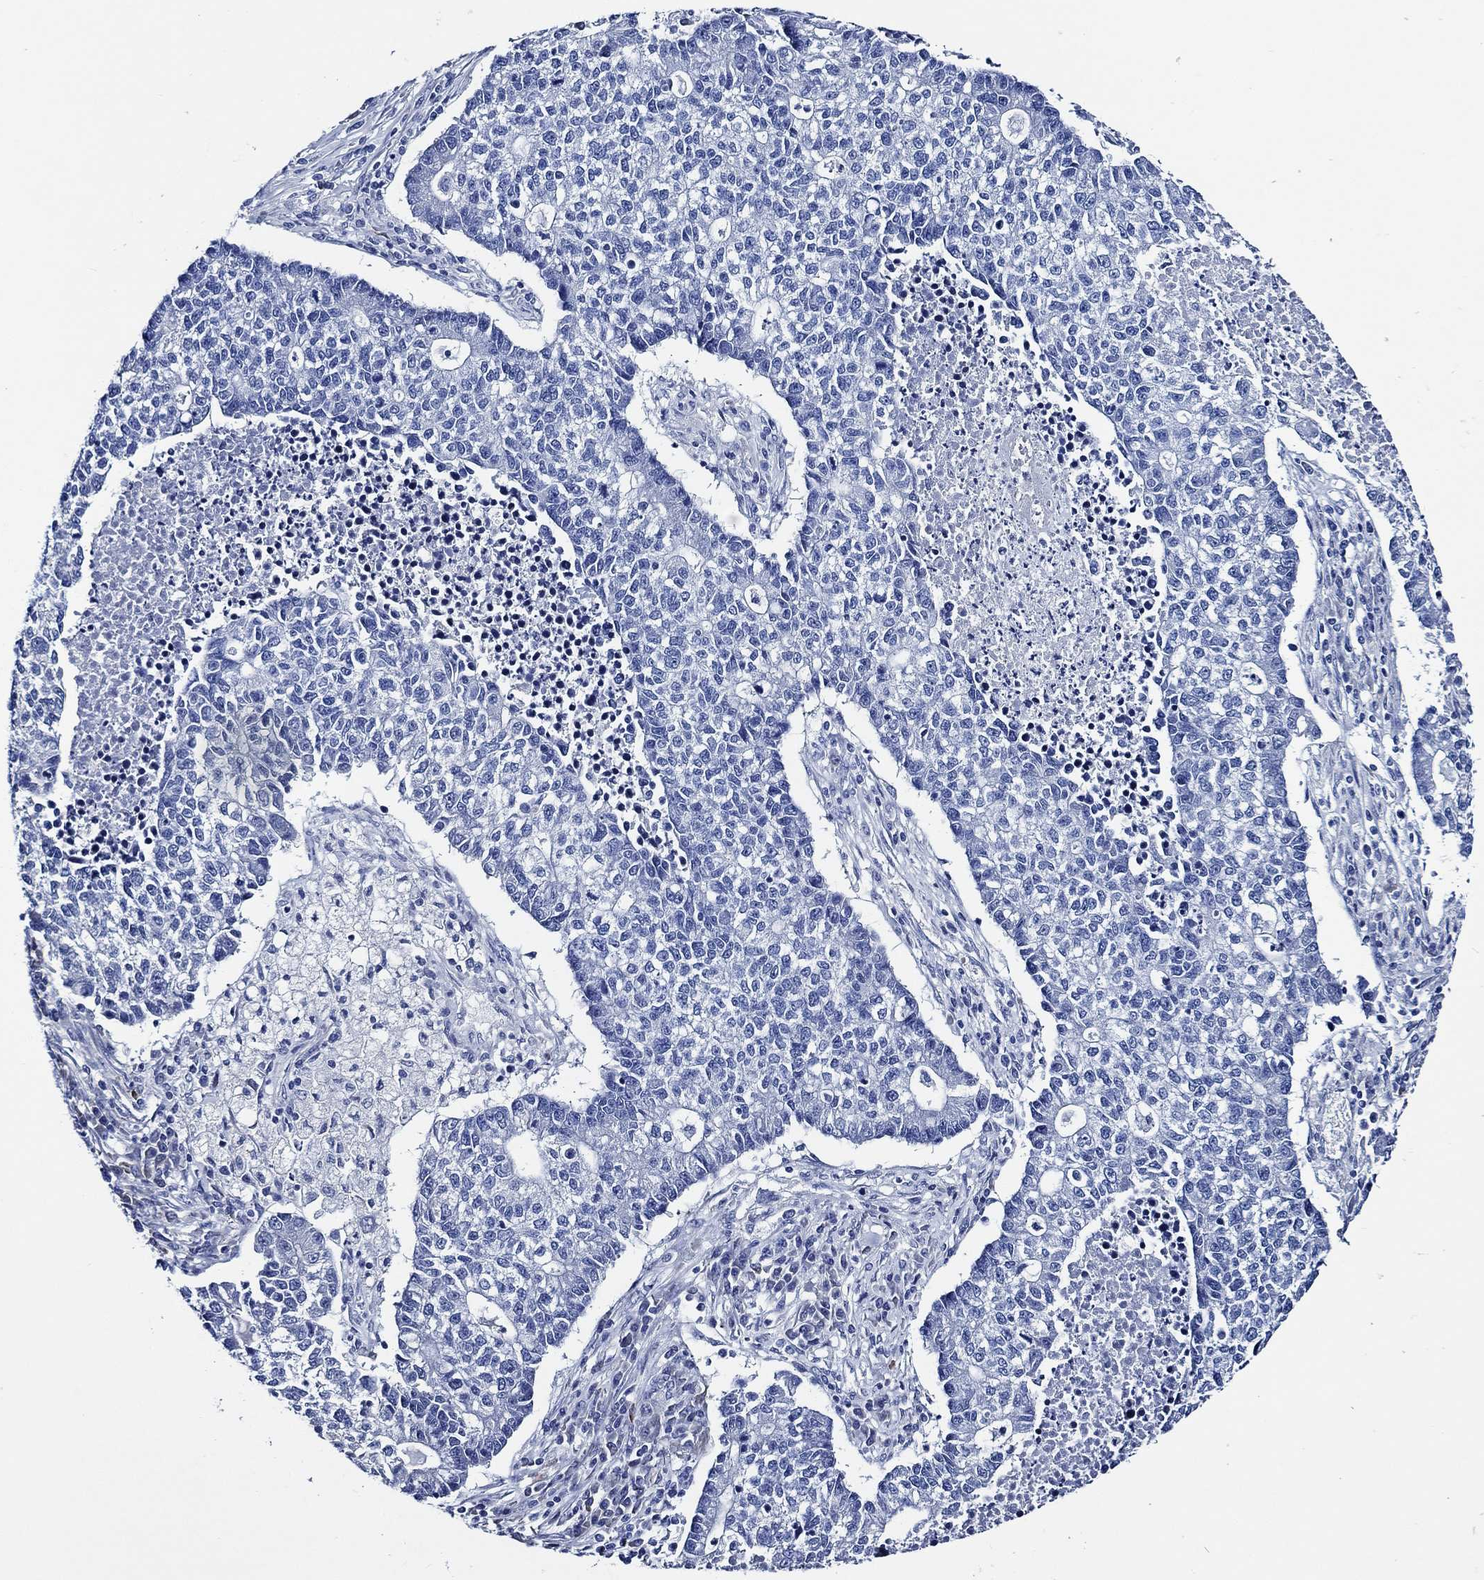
{"staining": {"intensity": "negative", "quantity": "none", "location": "none"}, "tissue": "lung cancer", "cell_type": "Tumor cells", "image_type": "cancer", "snomed": [{"axis": "morphology", "description": "Adenocarcinoma, NOS"}, {"axis": "topography", "description": "Lung"}], "caption": "The immunohistochemistry image has no significant staining in tumor cells of lung adenocarcinoma tissue. (Brightfield microscopy of DAB (3,3'-diaminobenzidine) IHC at high magnification).", "gene": "WDR62", "patient": {"sex": "male", "age": 57}}